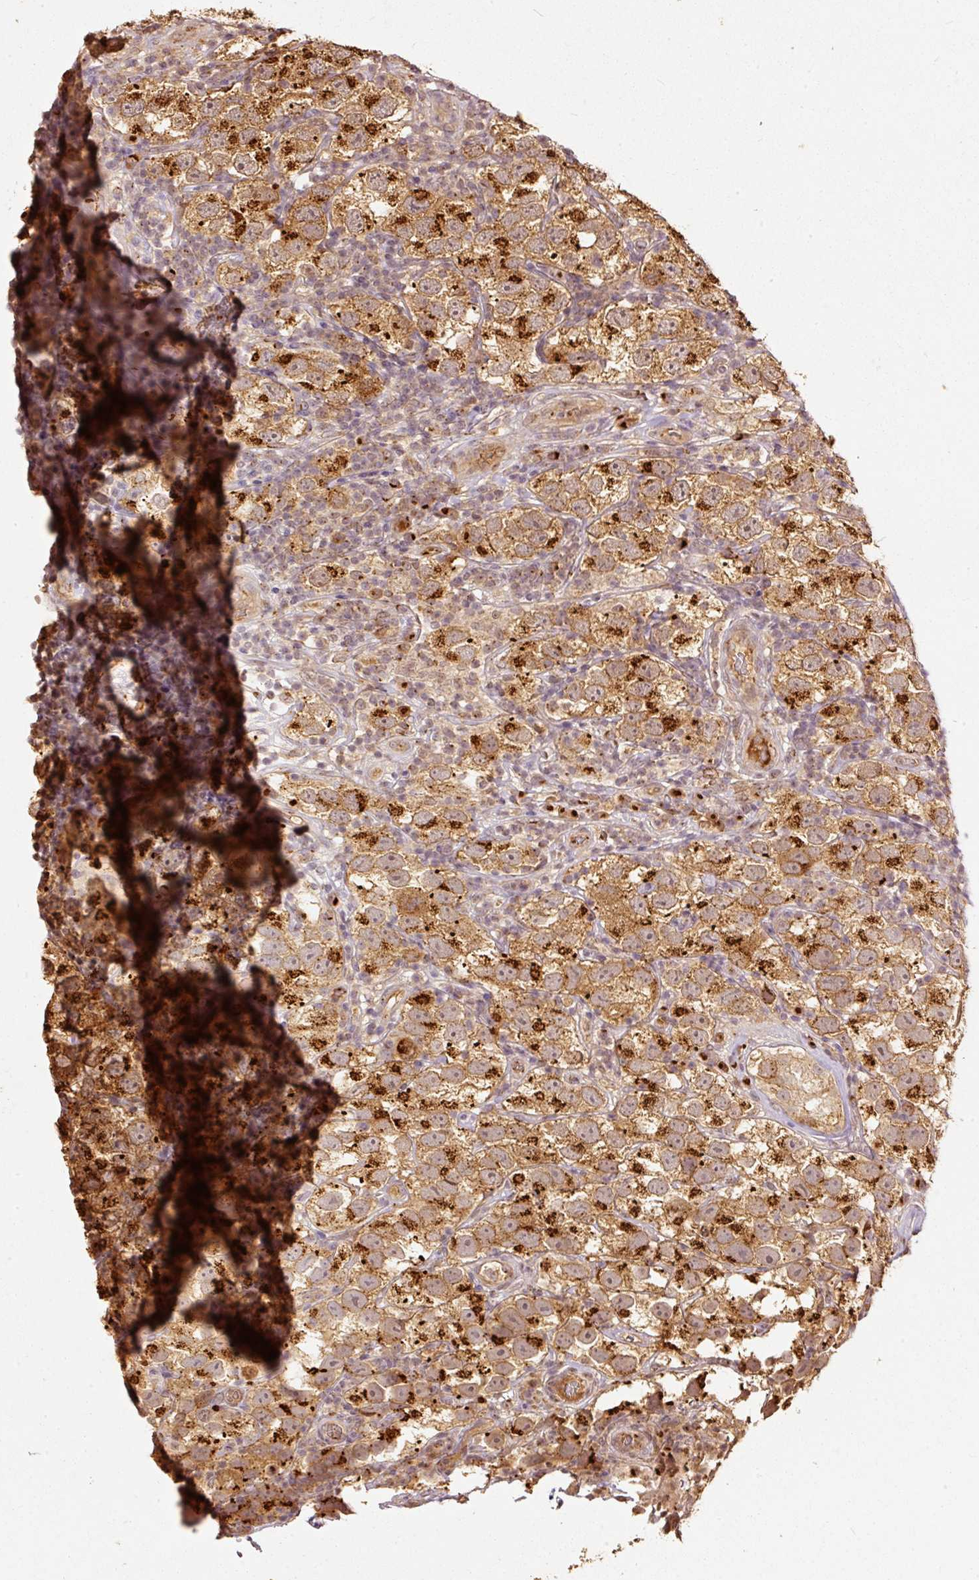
{"staining": {"intensity": "strong", "quantity": ">75%", "location": "cytoplasmic/membranous"}, "tissue": "testis cancer", "cell_type": "Tumor cells", "image_type": "cancer", "snomed": [{"axis": "morphology", "description": "Seminoma, NOS"}, {"axis": "topography", "description": "Testis"}], "caption": "The histopathology image displays immunohistochemical staining of testis cancer. There is strong cytoplasmic/membranous expression is present in about >75% of tumor cells. (Stains: DAB in brown, nuclei in blue, Microscopy: brightfield microscopy at high magnification).", "gene": "FUT8", "patient": {"sex": "male", "age": 26}}